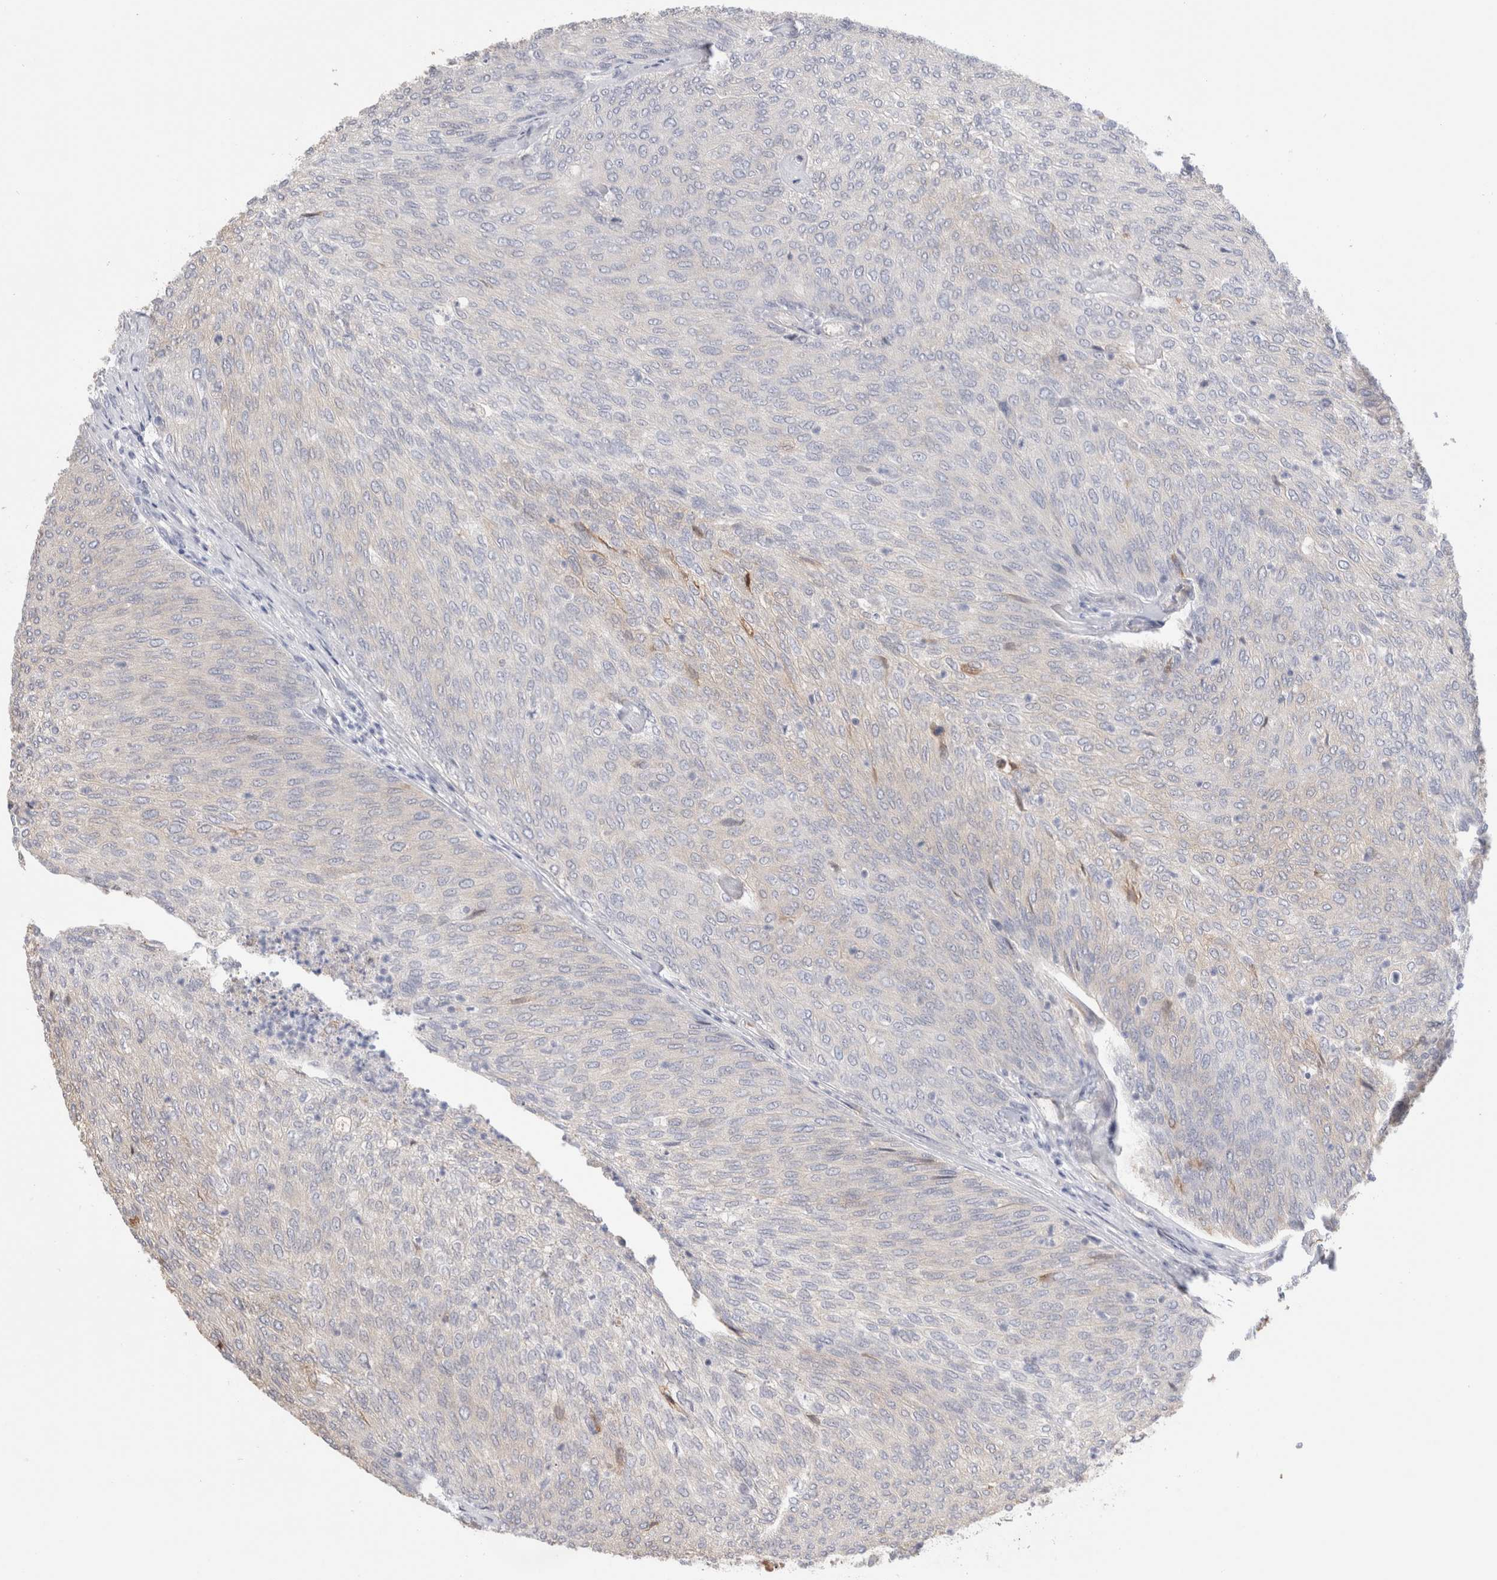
{"staining": {"intensity": "negative", "quantity": "none", "location": "none"}, "tissue": "urothelial cancer", "cell_type": "Tumor cells", "image_type": "cancer", "snomed": [{"axis": "morphology", "description": "Urothelial carcinoma, Low grade"}, {"axis": "topography", "description": "Urinary bladder"}], "caption": "Human low-grade urothelial carcinoma stained for a protein using IHC displays no positivity in tumor cells.", "gene": "CAPN2", "patient": {"sex": "female", "age": 79}}